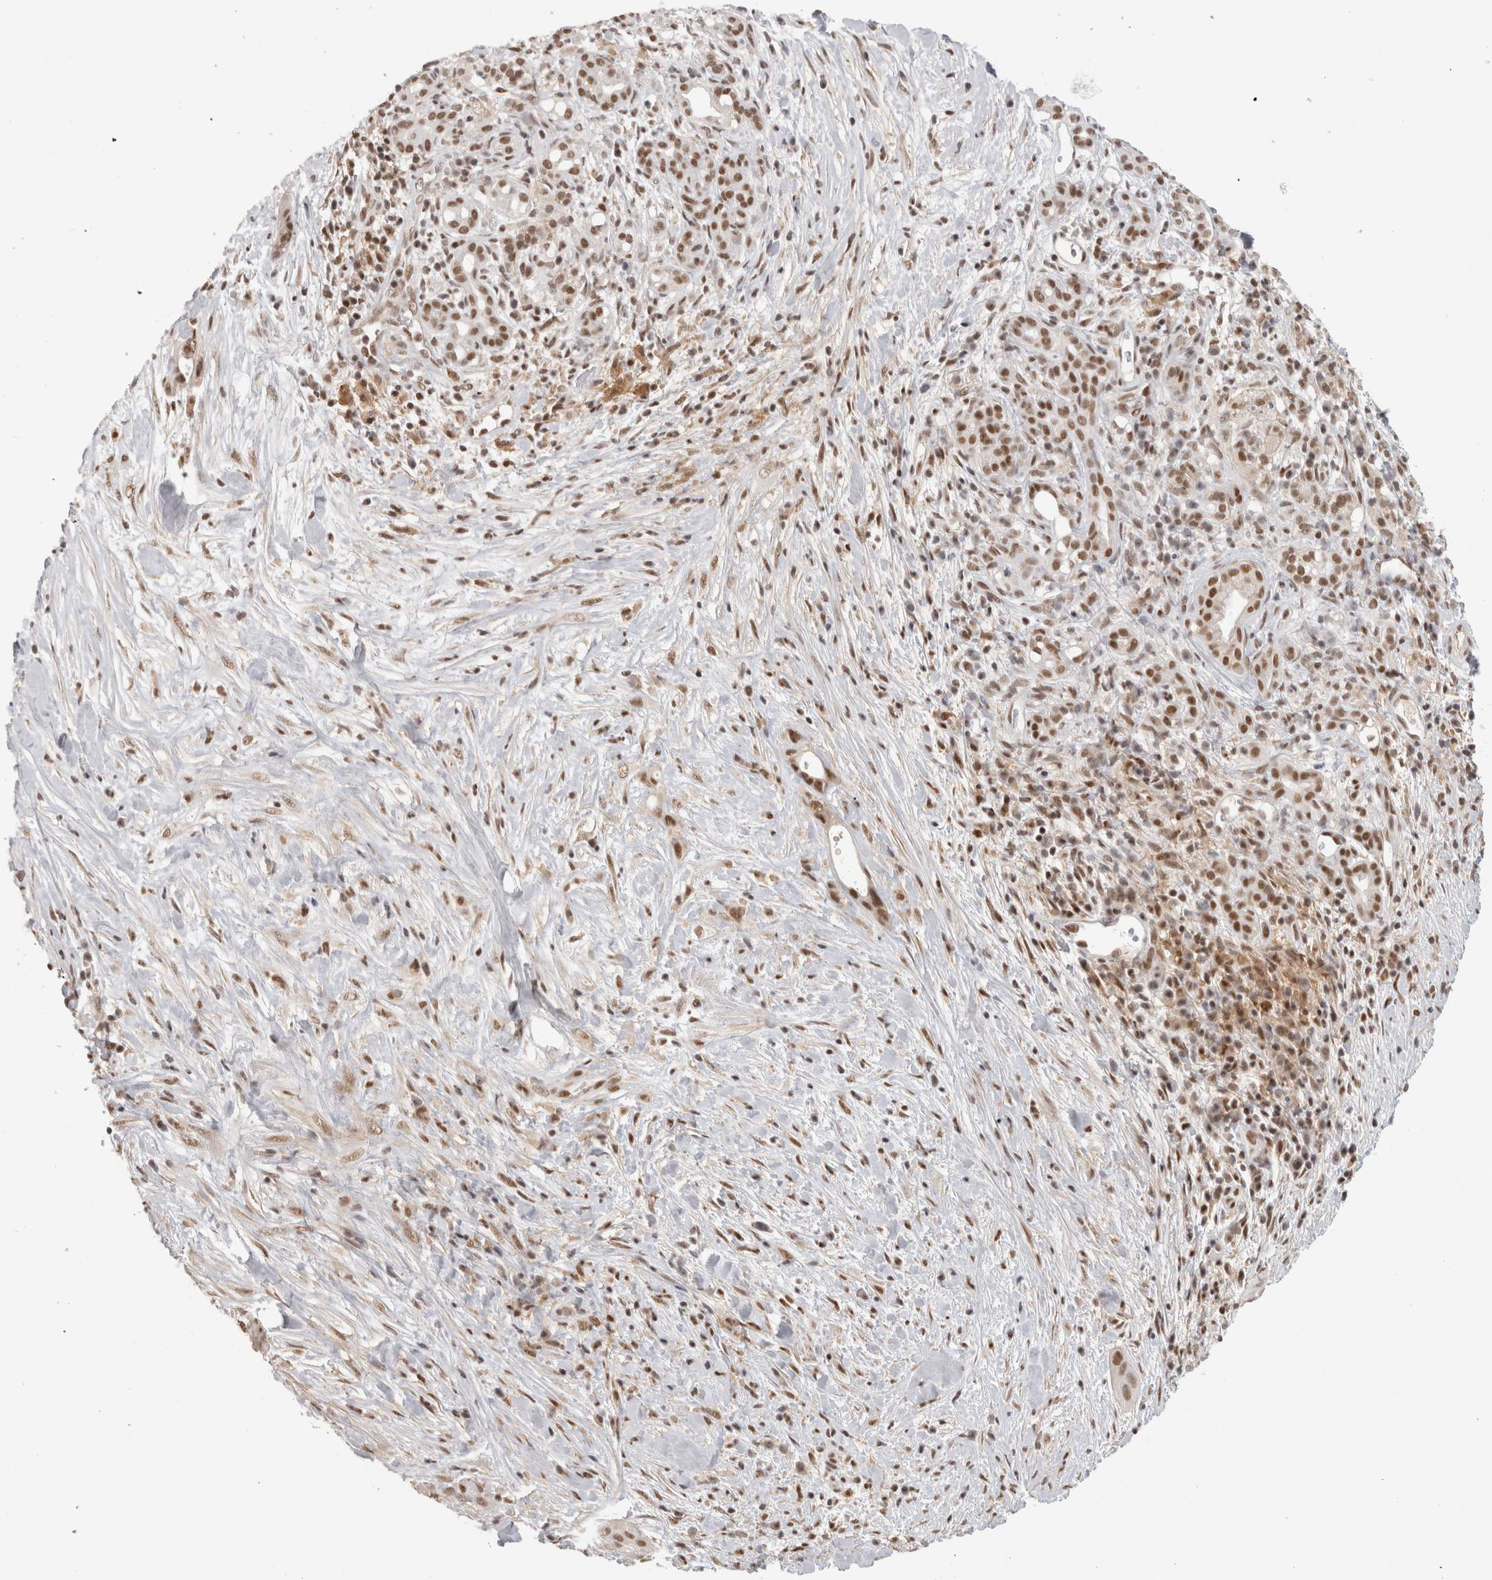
{"staining": {"intensity": "moderate", "quantity": ">75%", "location": "nuclear"}, "tissue": "pancreatic cancer", "cell_type": "Tumor cells", "image_type": "cancer", "snomed": [{"axis": "morphology", "description": "Adenocarcinoma, NOS"}, {"axis": "topography", "description": "Pancreas"}], "caption": "Approximately >75% of tumor cells in pancreatic cancer (adenocarcinoma) display moderate nuclear protein expression as visualized by brown immunohistochemical staining.", "gene": "ZNF830", "patient": {"sex": "male", "age": 58}}